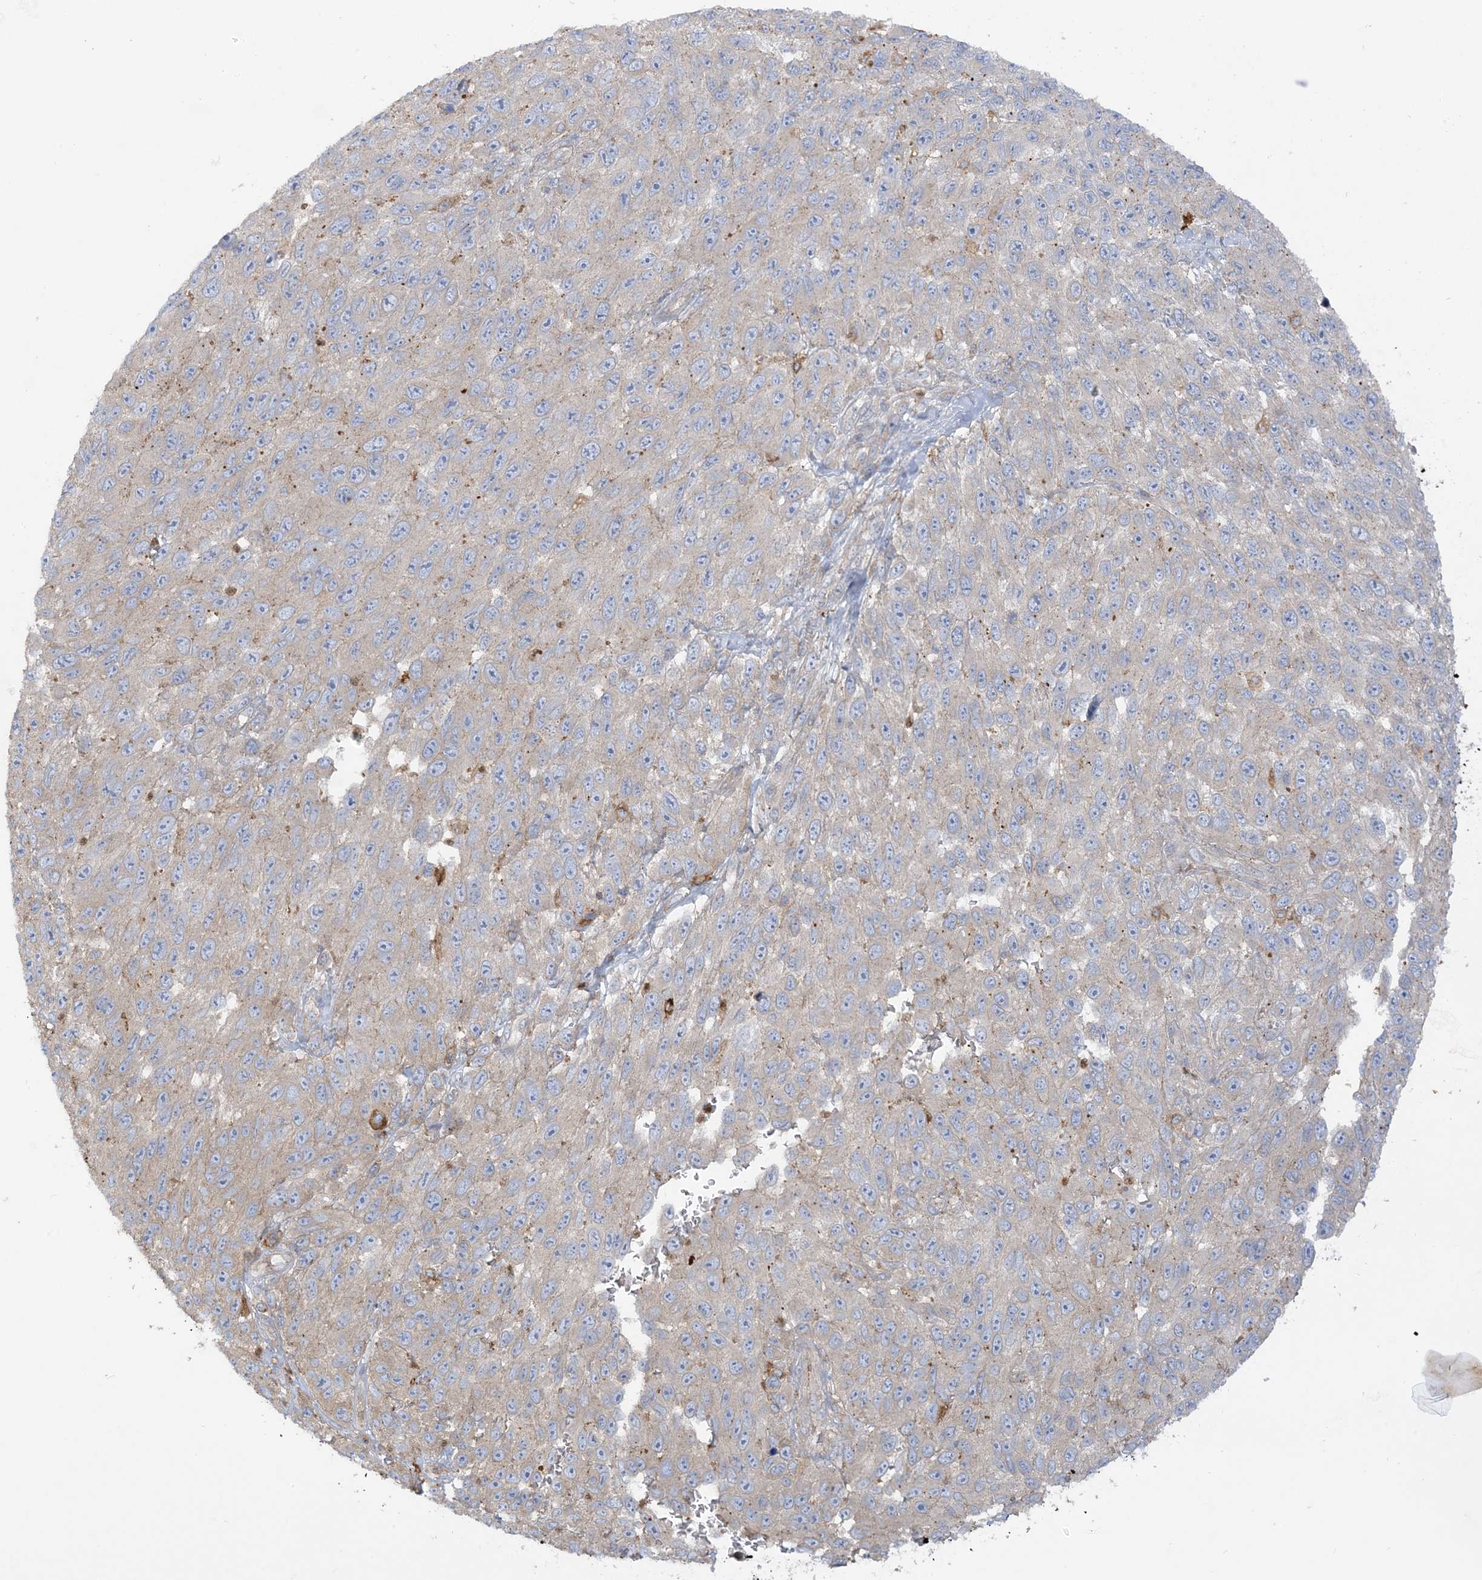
{"staining": {"intensity": "weak", "quantity": "25%-75%", "location": "cytoplasmic/membranous"}, "tissue": "melanoma", "cell_type": "Tumor cells", "image_type": "cancer", "snomed": [{"axis": "morphology", "description": "Malignant melanoma, NOS"}, {"axis": "topography", "description": "Skin"}], "caption": "DAB (3,3'-diaminobenzidine) immunohistochemical staining of melanoma demonstrates weak cytoplasmic/membranous protein staining in approximately 25%-75% of tumor cells. (Stains: DAB (3,3'-diaminobenzidine) in brown, nuclei in blue, Microscopy: brightfield microscopy at high magnification).", "gene": "ICMT", "patient": {"sex": "female", "age": 96}}